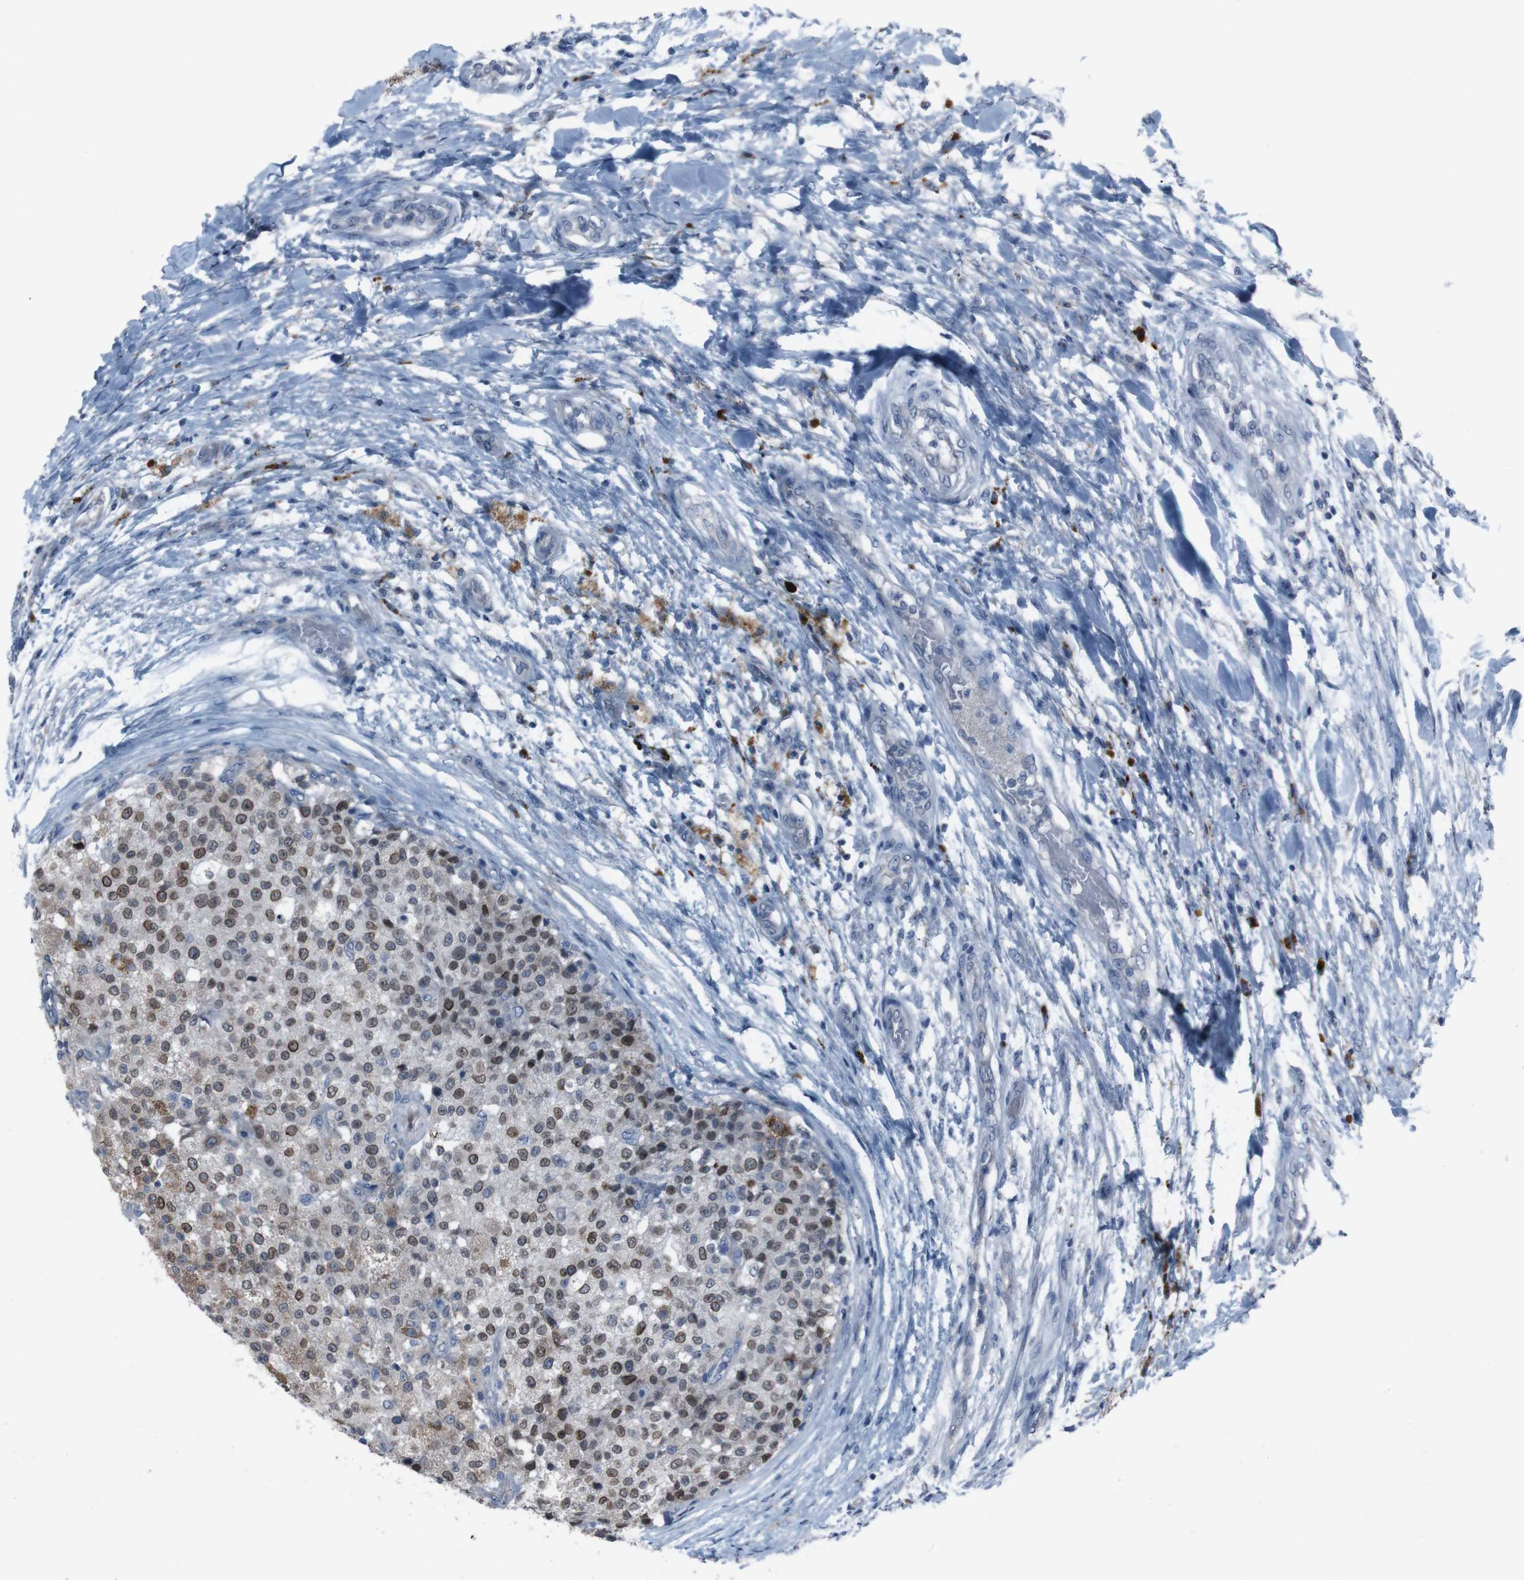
{"staining": {"intensity": "moderate", "quantity": ">75%", "location": "cytoplasmic/membranous,nuclear"}, "tissue": "testis cancer", "cell_type": "Tumor cells", "image_type": "cancer", "snomed": [{"axis": "morphology", "description": "Seminoma, NOS"}, {"axis": "topography", "description": "Testis"}], "caption": "Immunohistochemistry micrograph of neoplastic tissue: human testis cancer stained using immunohistochemistry (IHC) exhibits medium levels of moderate protein expression localized specifically in the cytoplasmic/membranous and nuclear of tumor cells, appearing as a cytoplasmic/membranous and nuclear brown color.", "gene": "EFNA5", "patient": {"sex": "male", "age": 59}}